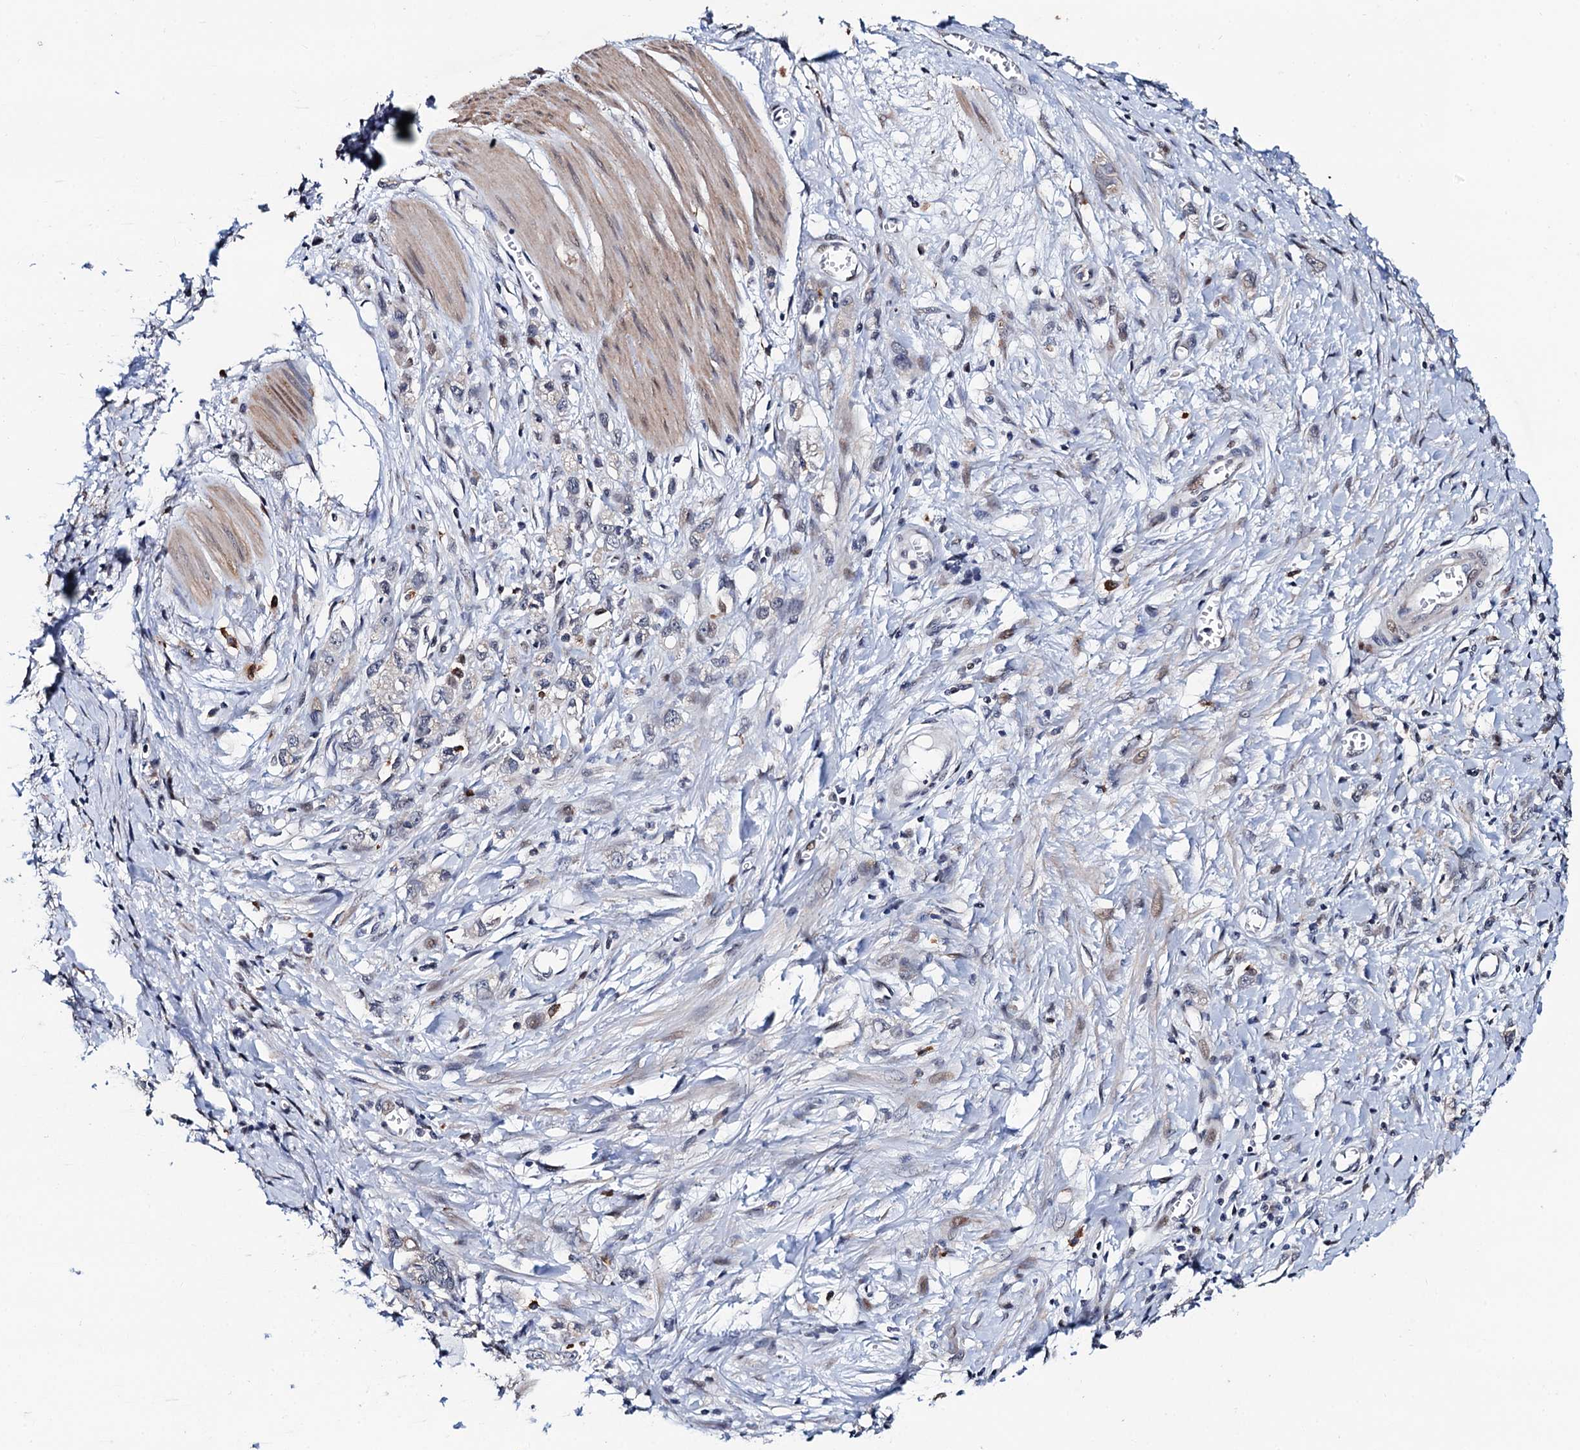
{"staining": {"intensity": "negative", "quantity": "none", "location": "none"}, "tissue": "stomach cancer", "cell_type": "Tumor cells", "image_type": "cancer", "snomed": [{"axis": "morphology", "description": "Adenocarcinoma, NOS"}, {"axis": "topography", "description": "Stomach"}], "caption": "An image of human stomach adenocarcinoma is negative for staining in tumor cells. (Stains: DAB immunohistochemistry (IHC) with hematoxylin counter stain, Microscopy: brightfield microscopy at high magnification).", "gene": "FAM222A", "patient": {"sex": "female", "age": 76}}